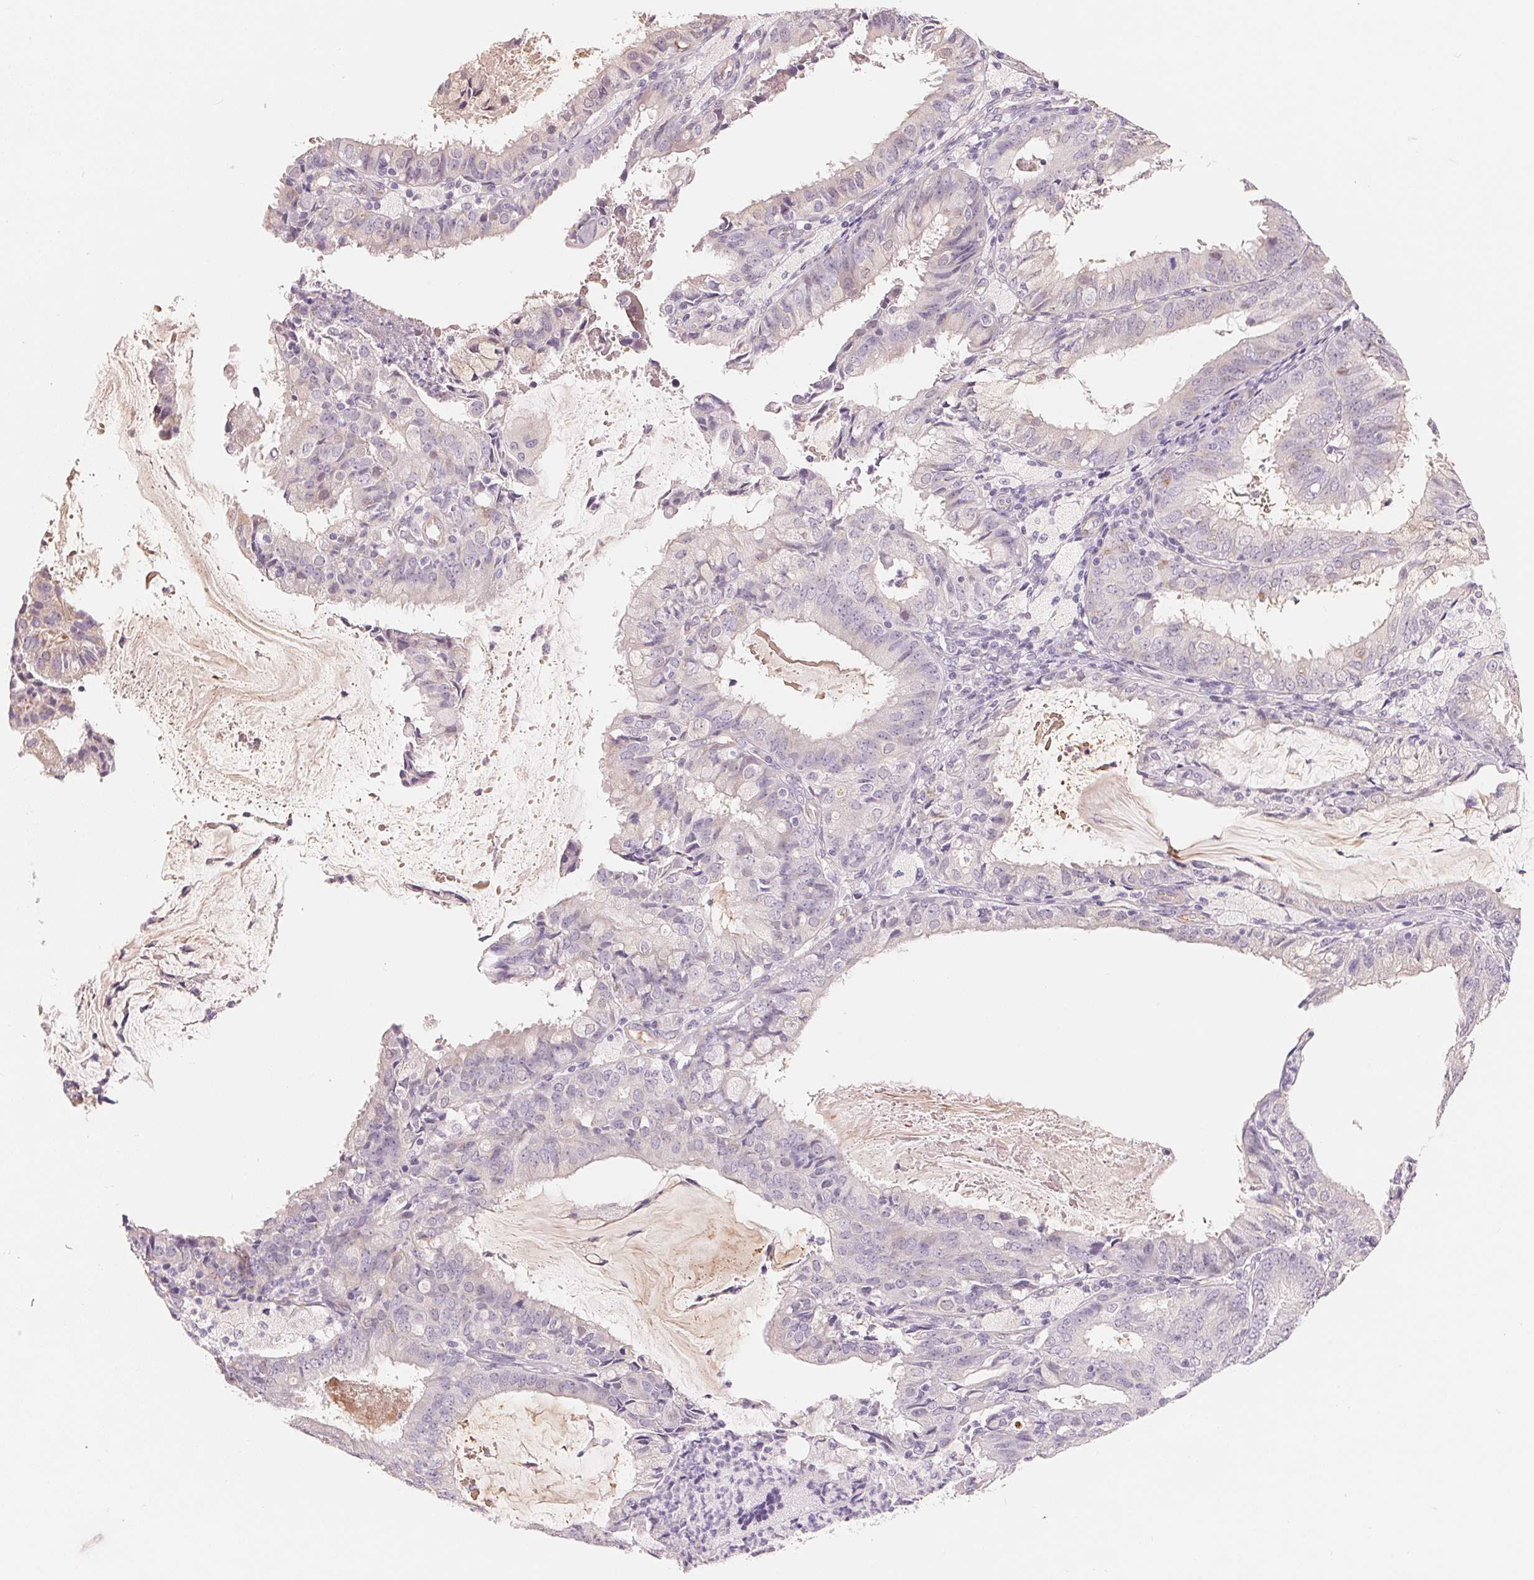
{"staining": {"intensity": "negative", "quantity": "none", "location": "none"}, "tissue": "endometrial cancer", "cell_type": "Tumor cells", "image_type": "cancer", "snomed": [{"axis": "morphology", "description": "Adenocarcinoma, NOS"}, {"axis": "topography", "description": "Endometrium"}], "caption": "There is no significant staining in tumor cells of endometrial cancer (adenocarcinoma).", "gene": "CFHR2", "patient": {"sex": "female", "age": 57}}